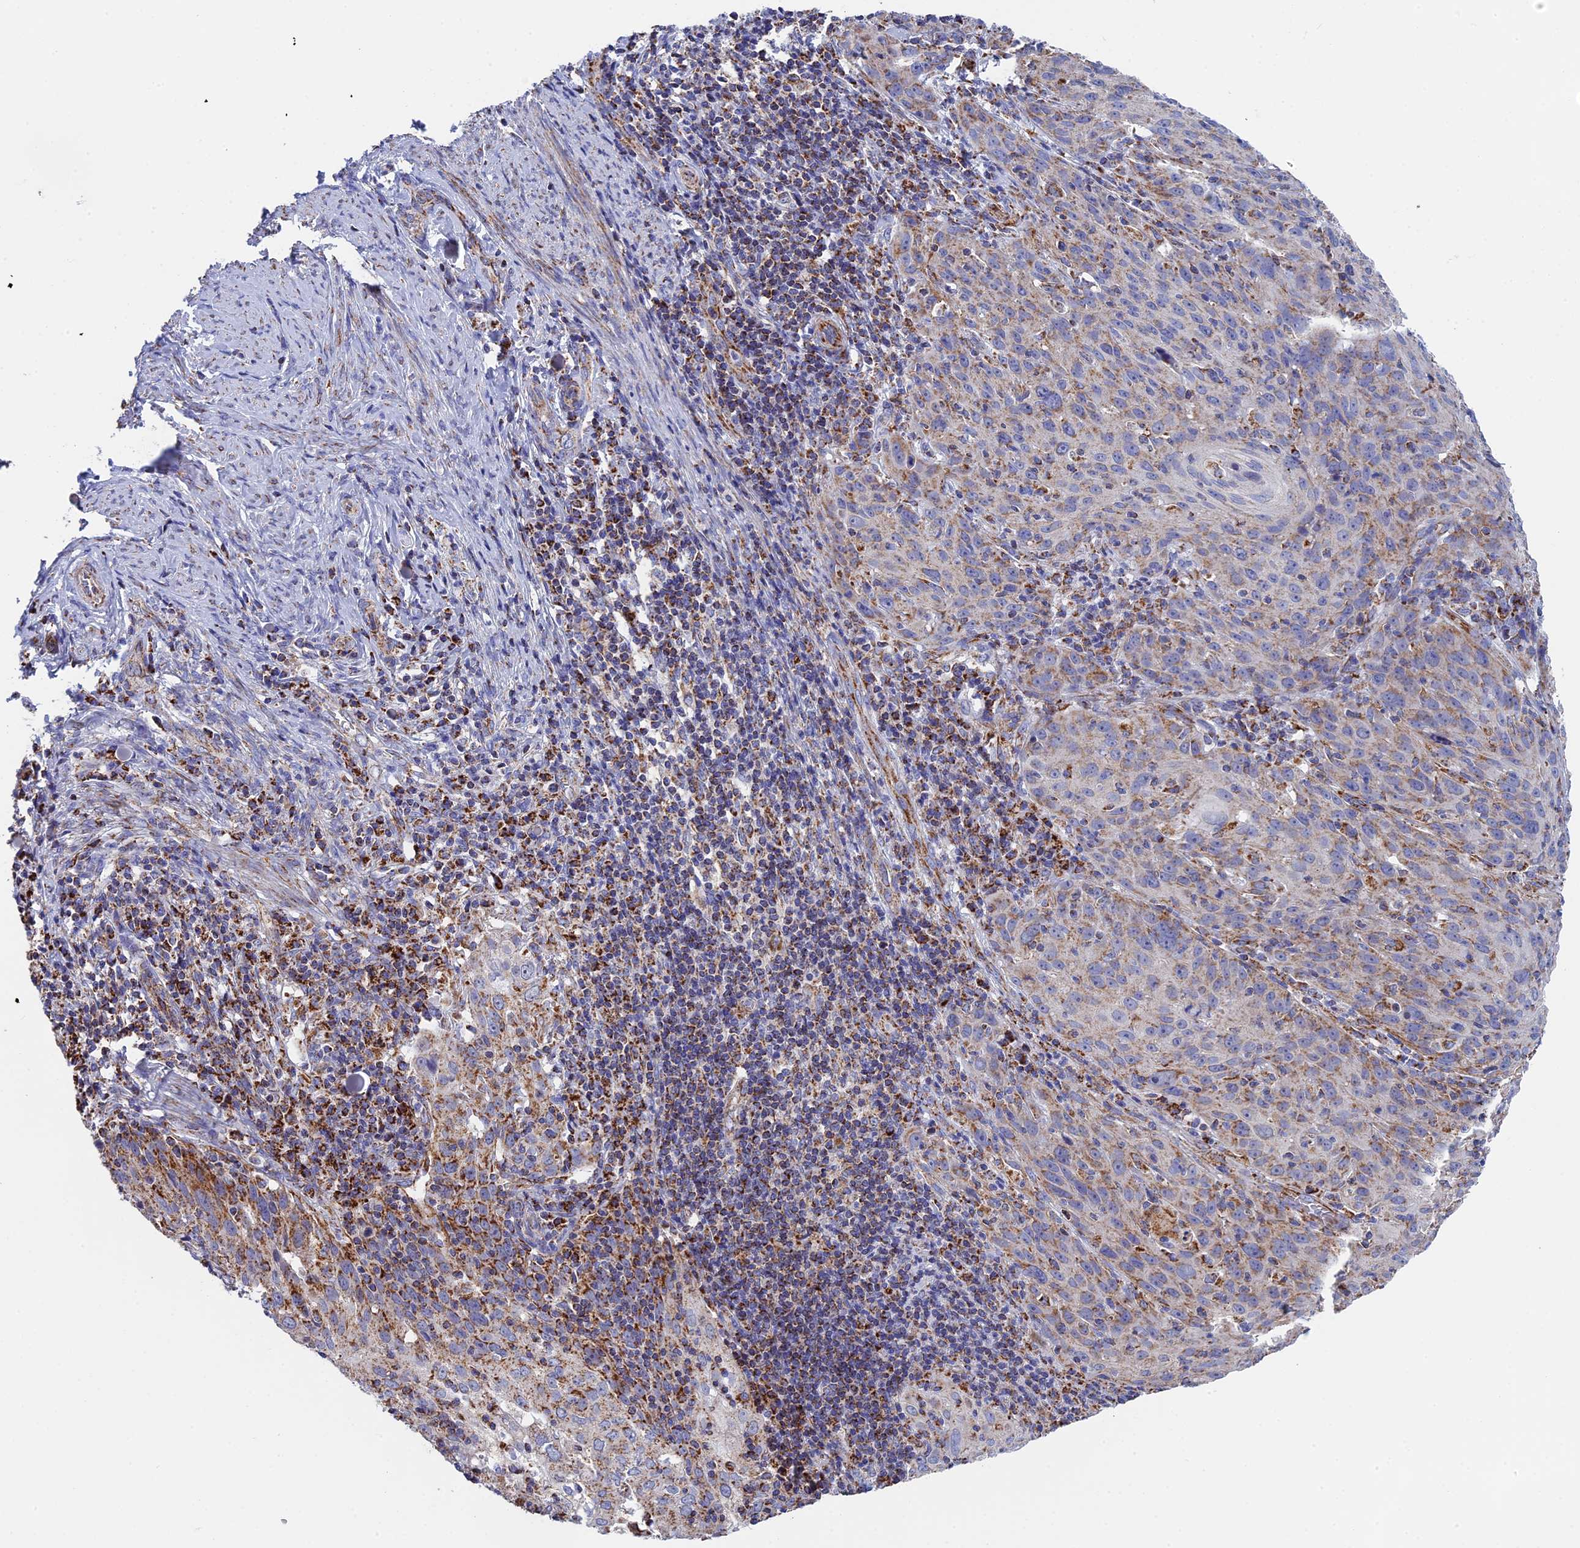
{"staining": {"intensity": "moderate", "quantity": "<25%", "location": "cytoplasmic/membranous"}, "tissue": "cervical cancer", "cell_type": "Tumor cells", "image_type": "cancer", "snomed": [{"axis": "morphology", "description": "Squamous cell carcinoma, NOS"}, {"axis": "topography", "description": "Cervix"}], "caption": "The image demonstrates staining of cervical cancer (squamous cell carcinoma), revealing moderate cytoplasmic/membranous protein expression (brown color) within tumor cells. (DAB IHC with brightfield microscopy, high magnification).", "gene": "NDUFA5", "patient": {"sex": "female", "age": 50}}